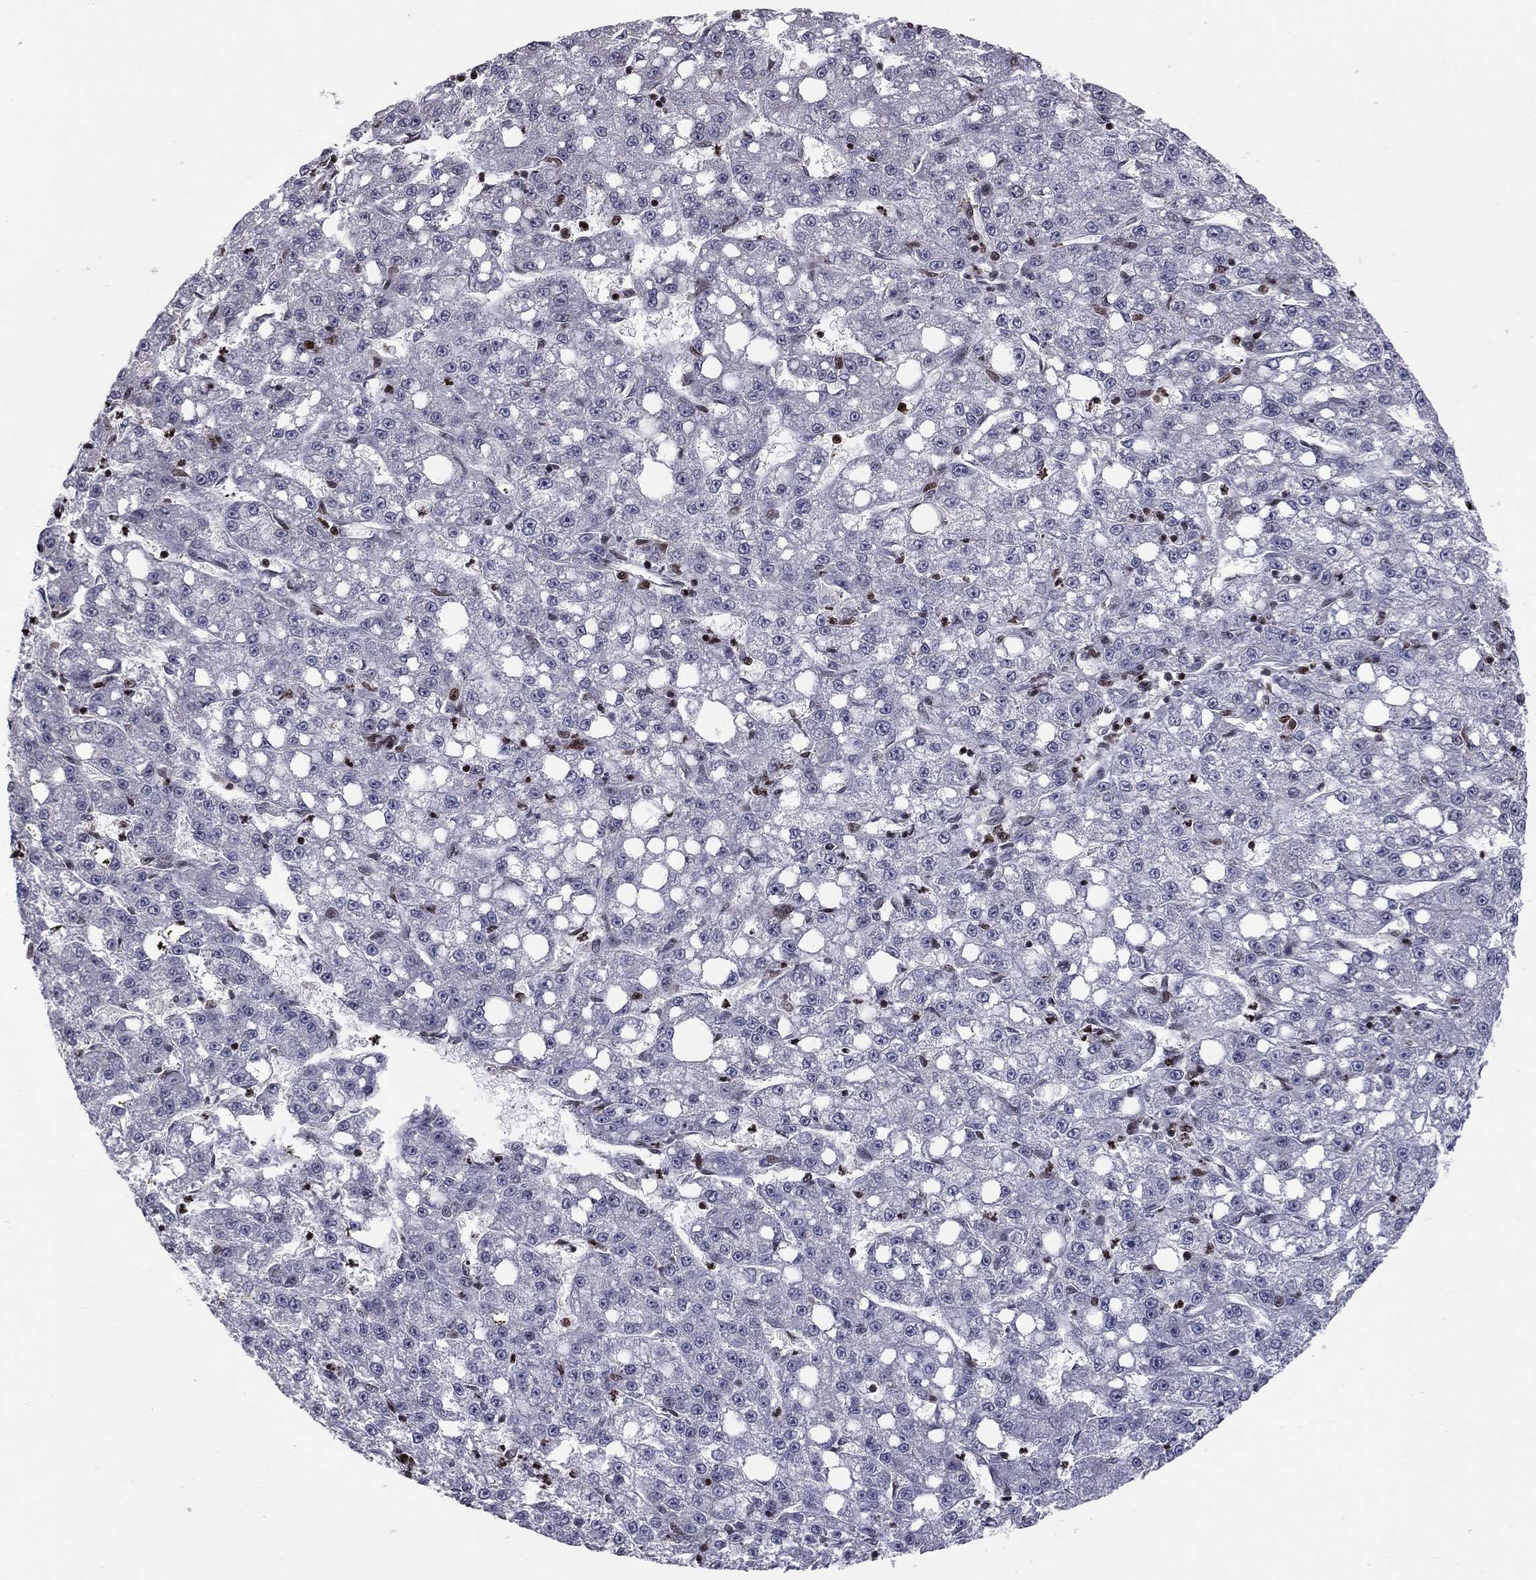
{"staining": {"intensity": "negative", "quantity": "none", "location": "none"}, "tissue": "liver cancer", "cell_type": "Tumor cells", "image_type": "cancer", "snomed": [{"axis": "morphology", "description": "Carcinoma, Hepatocellular, NOS"}, {"axis": "topography", "description": "Liver"}], "caption": "The image exhibits no staining of tumor cells in hepatocellular carcinoma (liver).", "gene": "RNASEH2C", "patient": {"sex": "female", "age": 65}}